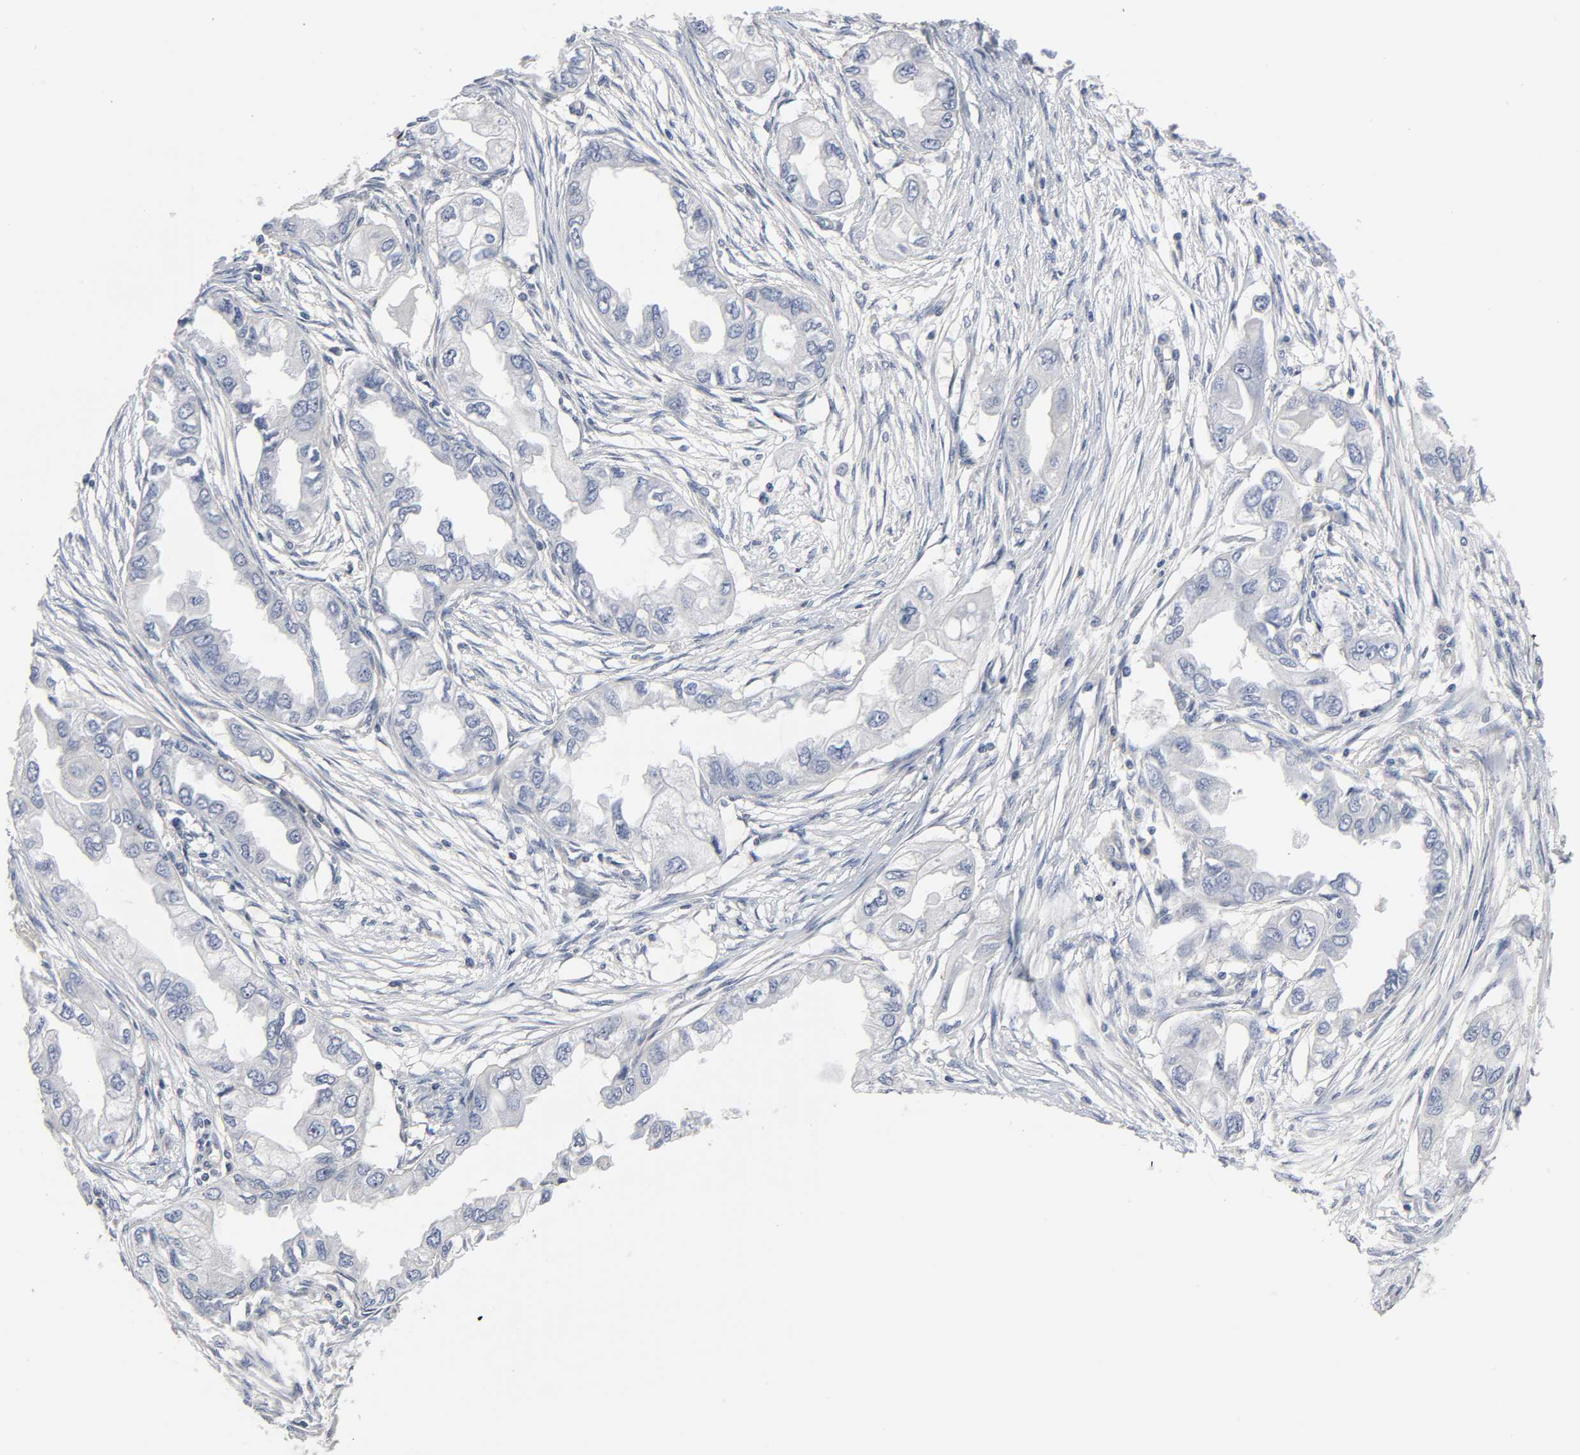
{"staining": {"intensity": "negative", "quantity": "none", "location": "none"}, "tissue": "endometrial cancer", "cell_type": "Tumor cells", "image_type": "cancer", "snomed": [{"axis": "morphology", "description": "Adenocarcinoma, NOS"}, {"axis": "topography", "description": "Endometrium"}], "caption": "The photomicrograph shows no staining of tumor cells in endometrial adenocarcinoma.", "gene": "DDX10", "patient": {"sex": "female", "age": 67}}